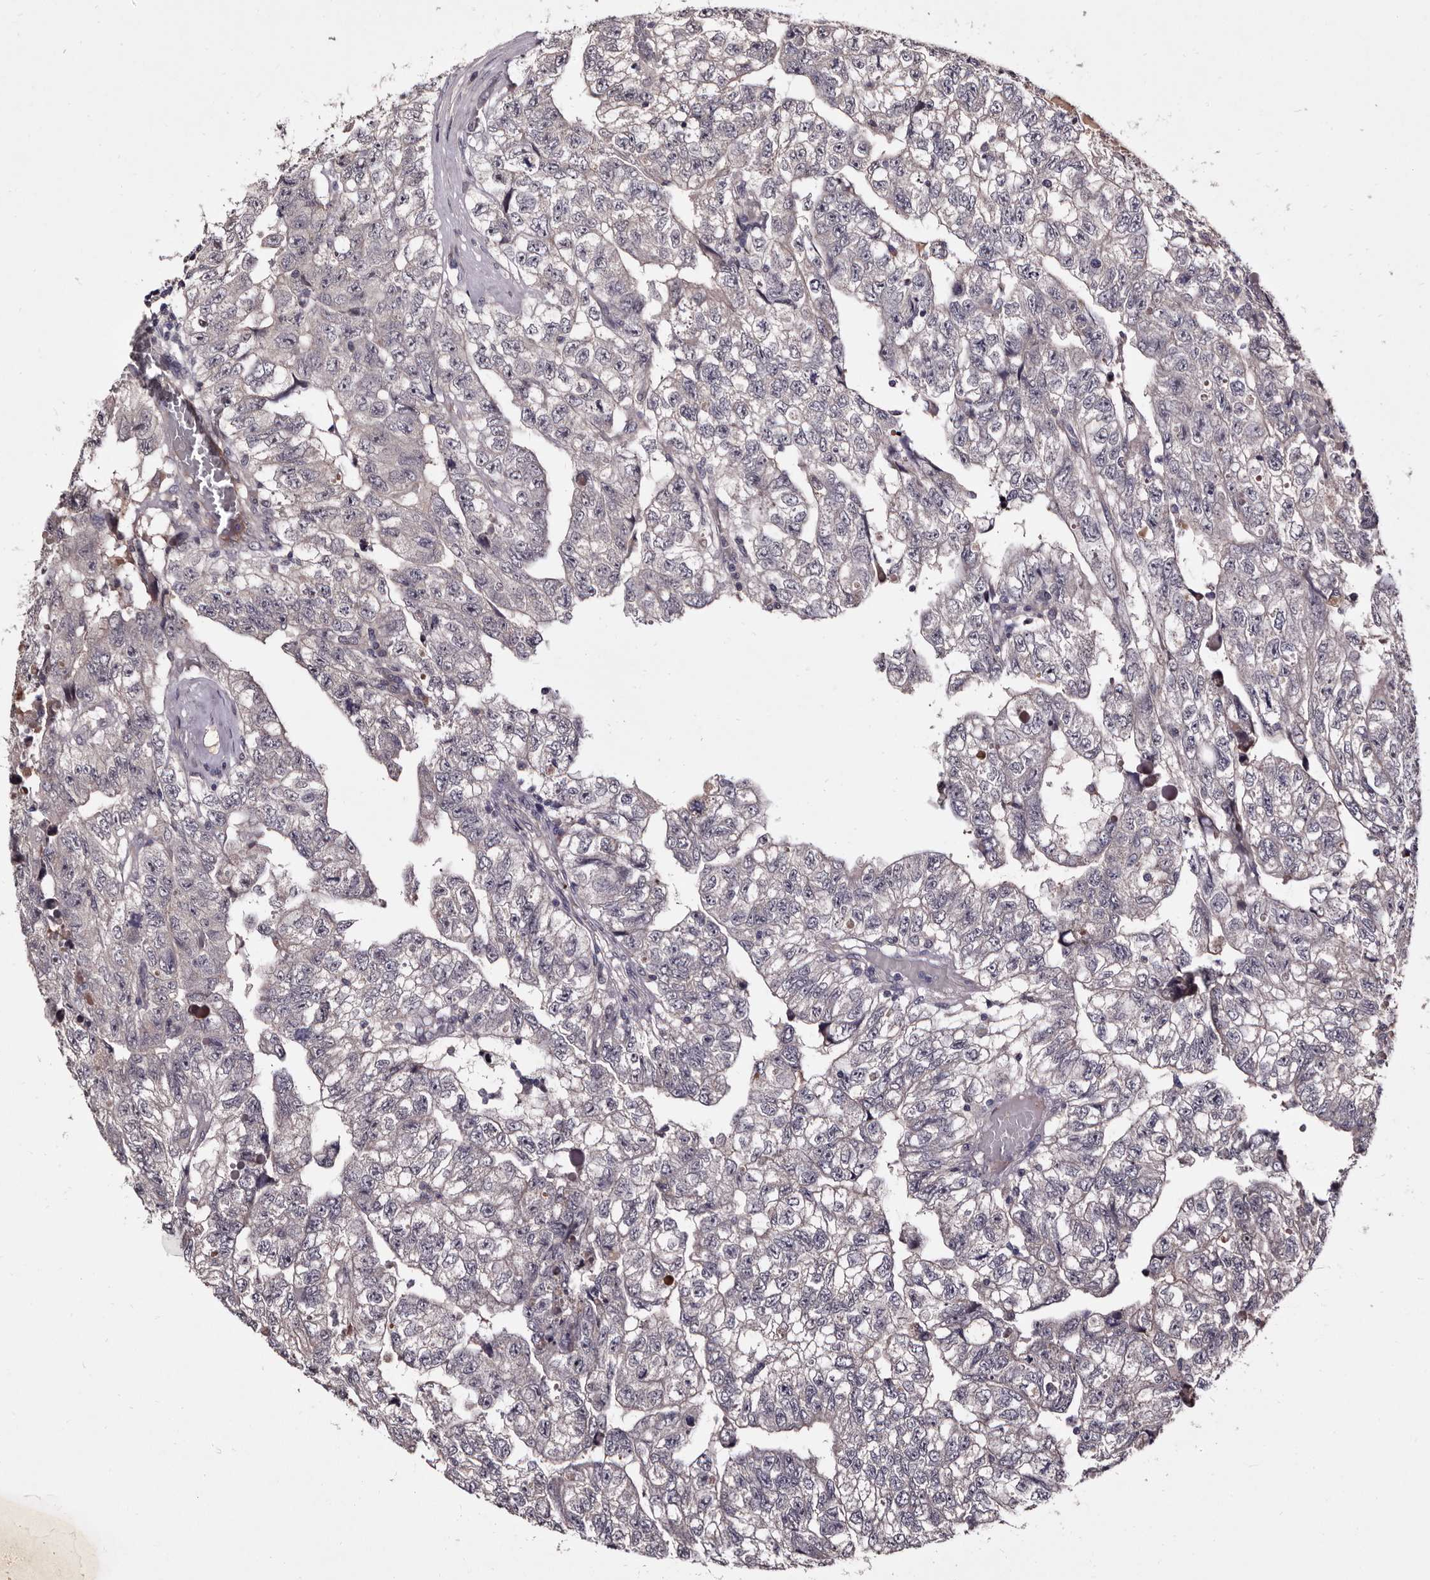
{"staining": {"intensity": "negative", "quantity": "none", "location": "none"}, "tissue": "testis cancer", "cell_type": "Tumor cells", "image_type": "cancer", "snomed": [{"axis": "morphology", "description": "Carcinoma, Embryonal, NOS"}, {"axis": "topography", "description": "Testis"}], "caption": "IHC photomicrograph of human testis embryonal carcinoma stained for a protein (brown), which reveals no staining in tumor cells.", "gene": "LANCL2", "patient": {"sex": "male", "age": 36}}